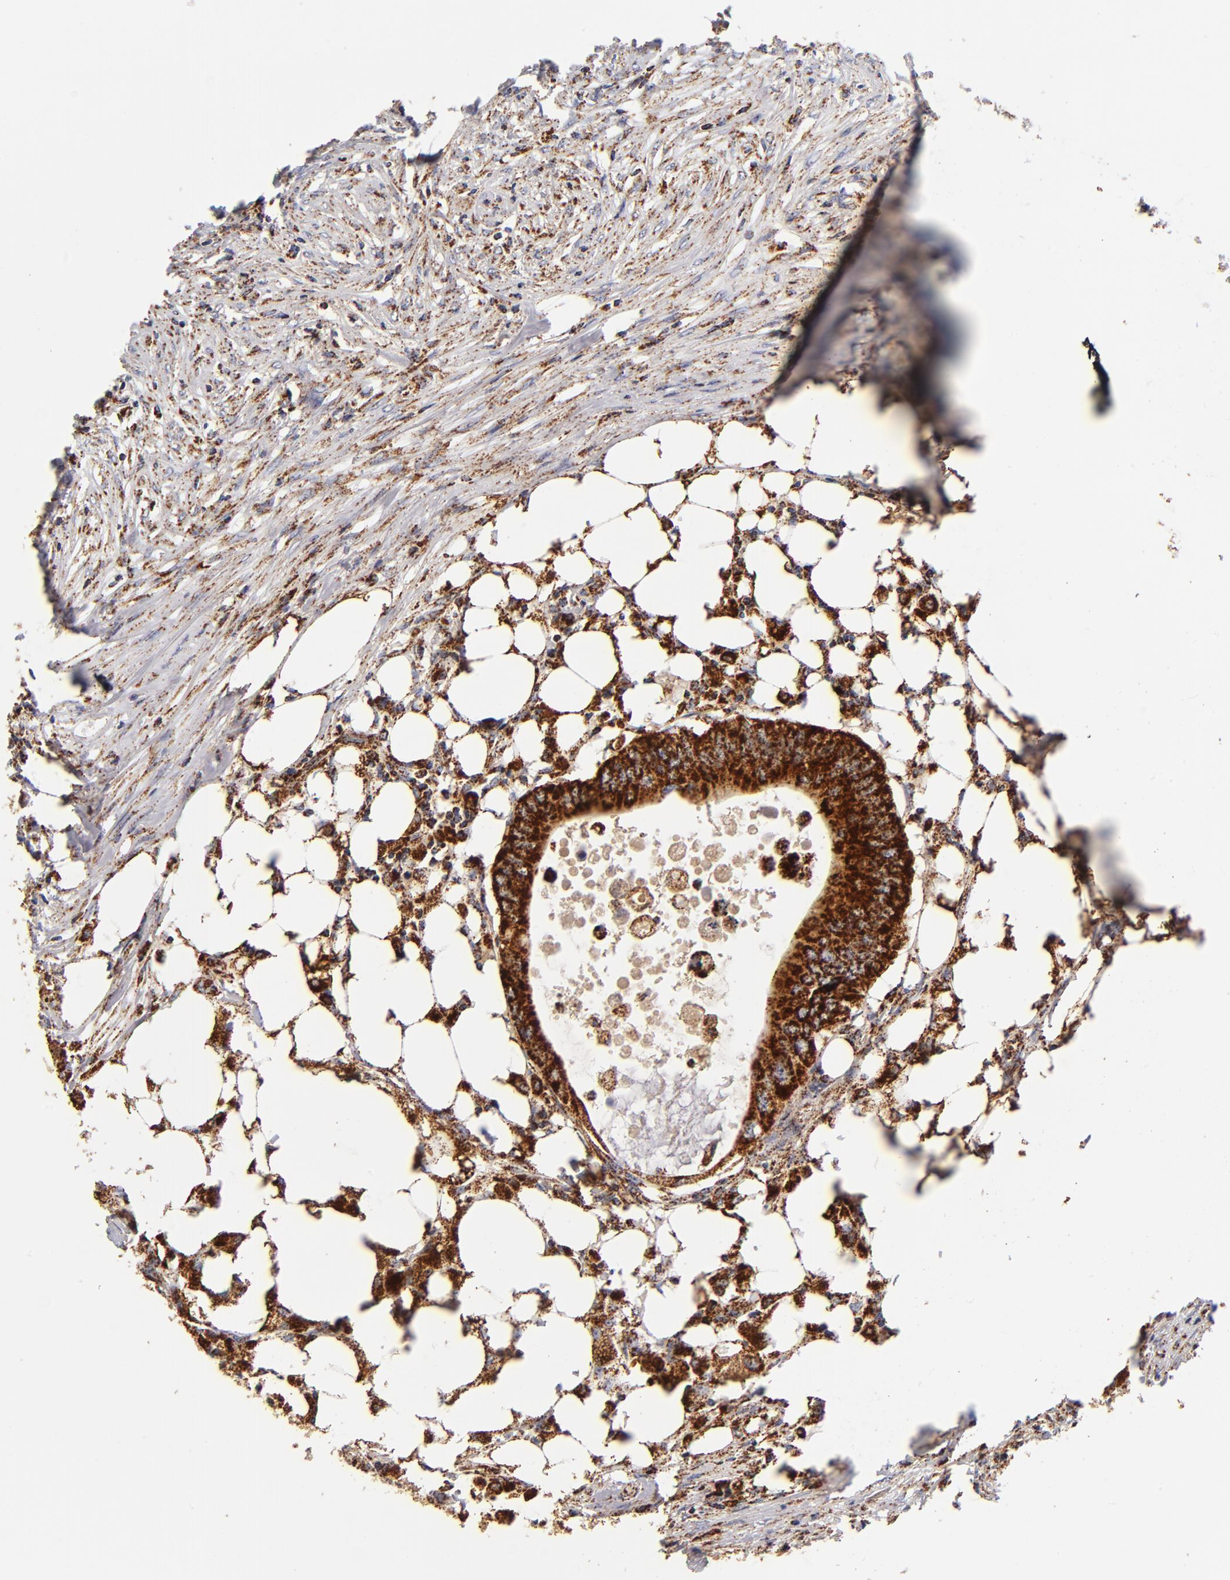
{"staining": {"intensity": "strong", "quantity": ">75%", "location": "cytoplasmic/membranous"}, "tissue": "colorectal cancer", "cell_type": "Tumor cells", "image_type": "cancer", "snomed": [{"axis": "morphology", "description": "Adenocarcinoma, NOS"}, {"axis": "topography", "description": "Colon"}], "caption": "Tumor cells display high levels of strong cytoplasmic/membranous expression in approximately >75% of cells in human colorectal adenocarcinoma. Nuclei are stained in blue.", "gene": "ECHS1", "patient": {"sex": "male", "age": 71}}